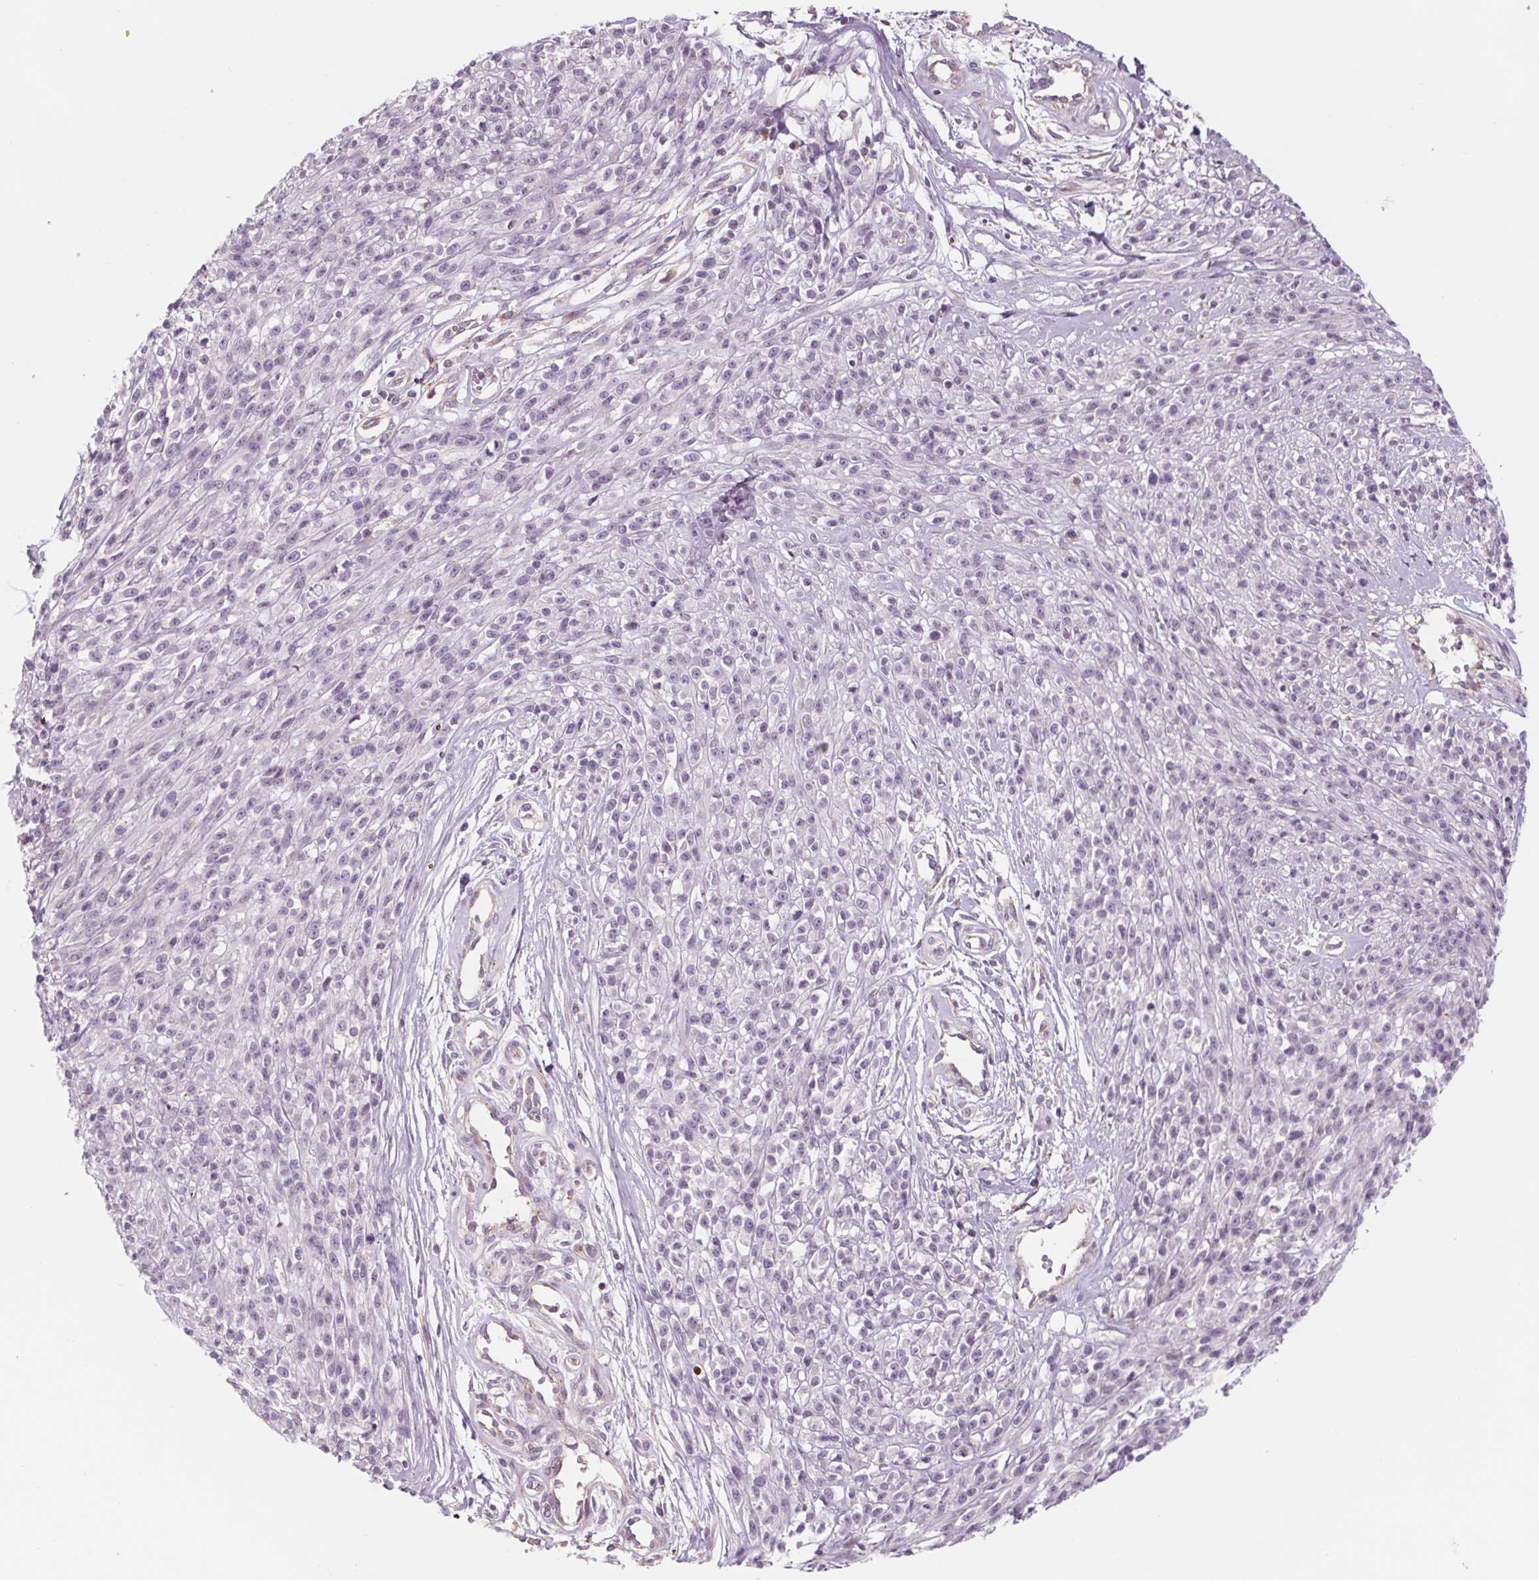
{"staining": {"intensity": "negative", "quantity": "none", "location": "none"}, "tissue": "melanoma", "cell_type": "Tumor cells", "image_type": "cancer", "snomed": [{"axis": "morphology", "description": "Malignant melanoma, NOS"}, {"axis": "topography", "description": "Skin"}, {"axis": "topography", "description": "Skin of trunk"}], "caption": "Immunohistochemistry of human melanoma exhibits no staining in tumor cells.", "gene": "SAMD5", "patient": {"sex": "male", "age": 74}}